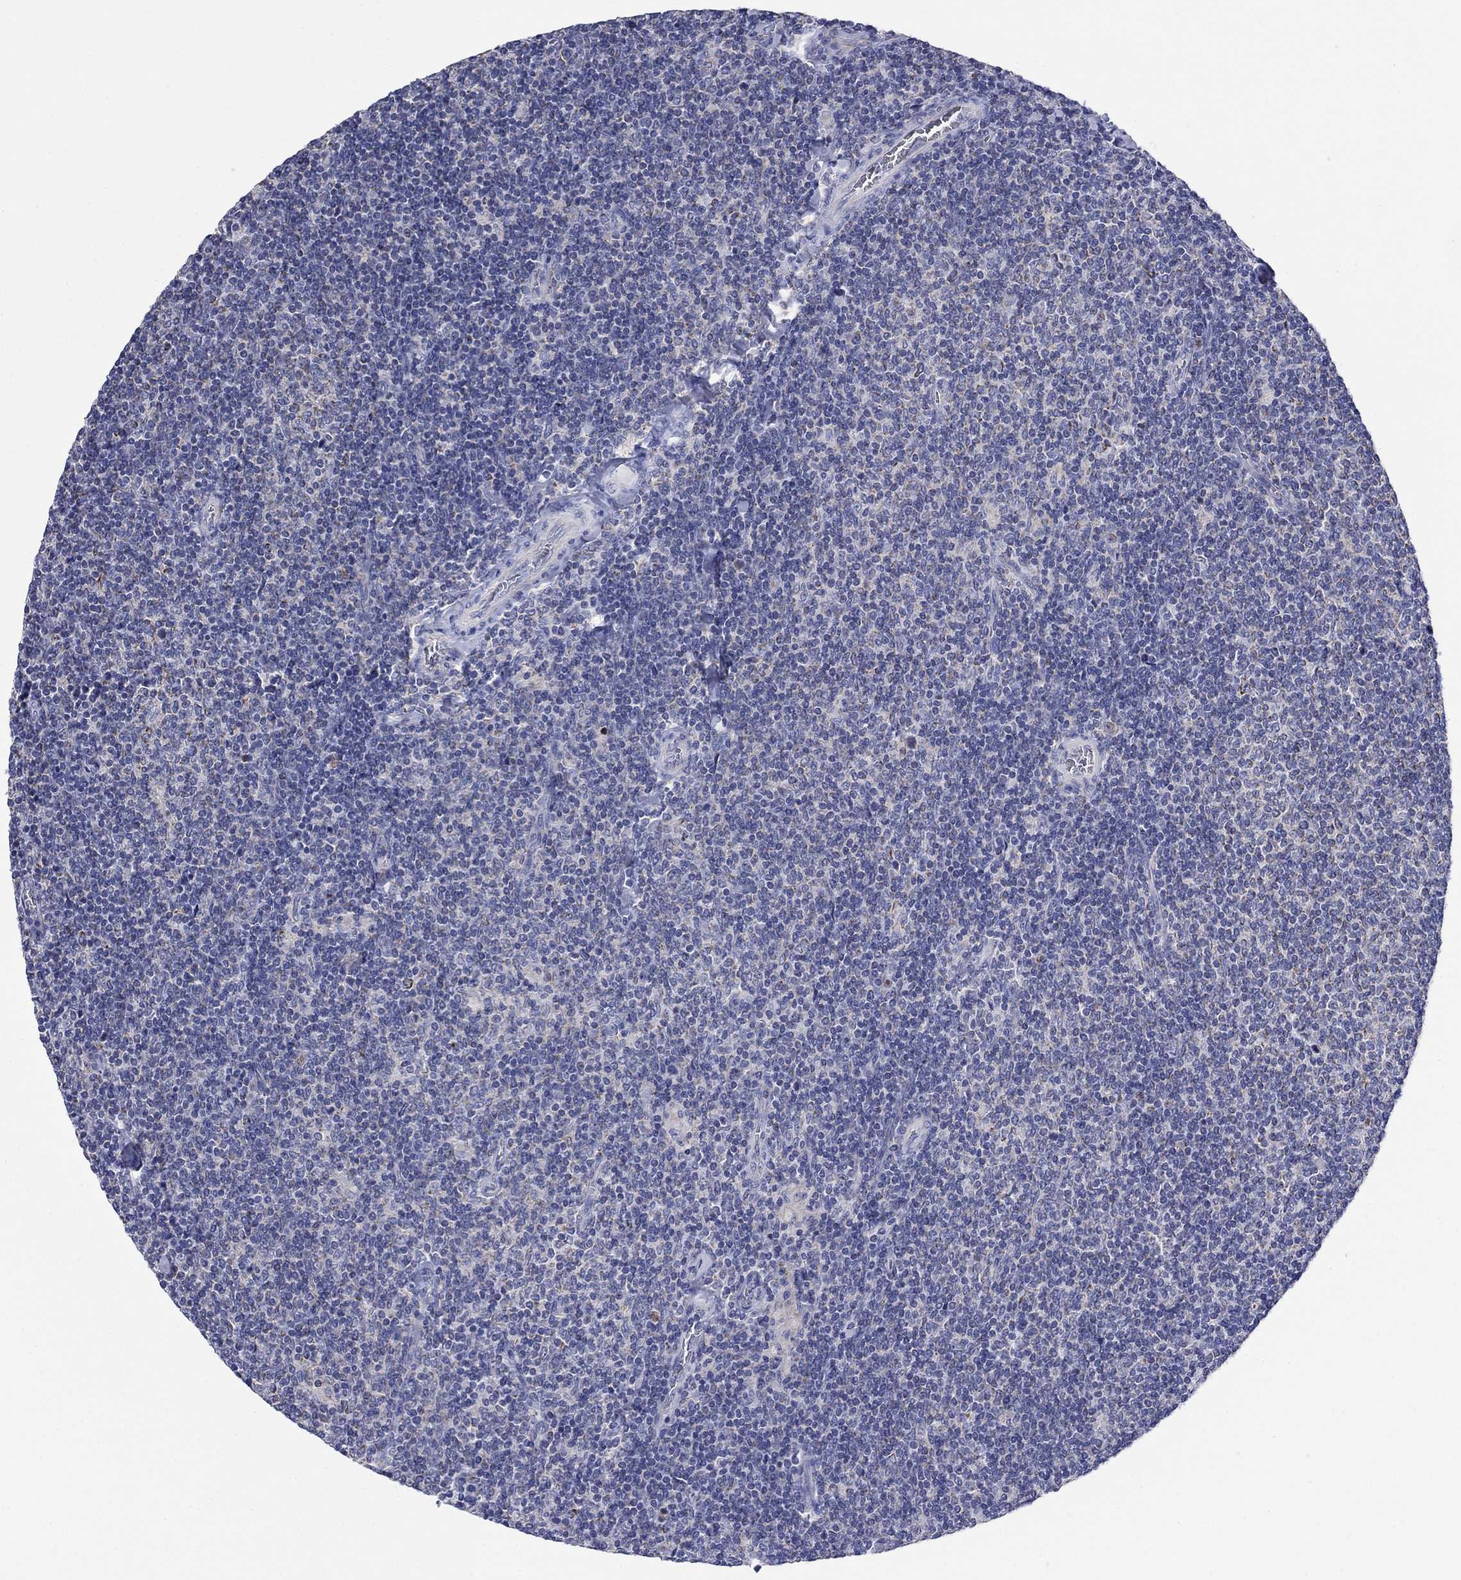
{"staining": {"intensity": "negative", "quantity": "none", "location": "none"}, "tissue": "lymphoma", "cell_type": "Tumor cells", "image_type": "cancer", "snomed": [{"axis": "morphology", "description": "Malignant lymphoma, non-Hodgkin's type, Low grade"}, {"axis": "topography", "description": "Lymph node"}], "caption": "Lymphoma stained for a protein using IHC reveals no expression tumor cells.", "gene": "CLVS1", "patient": {"sex": "male", "age": 52}}